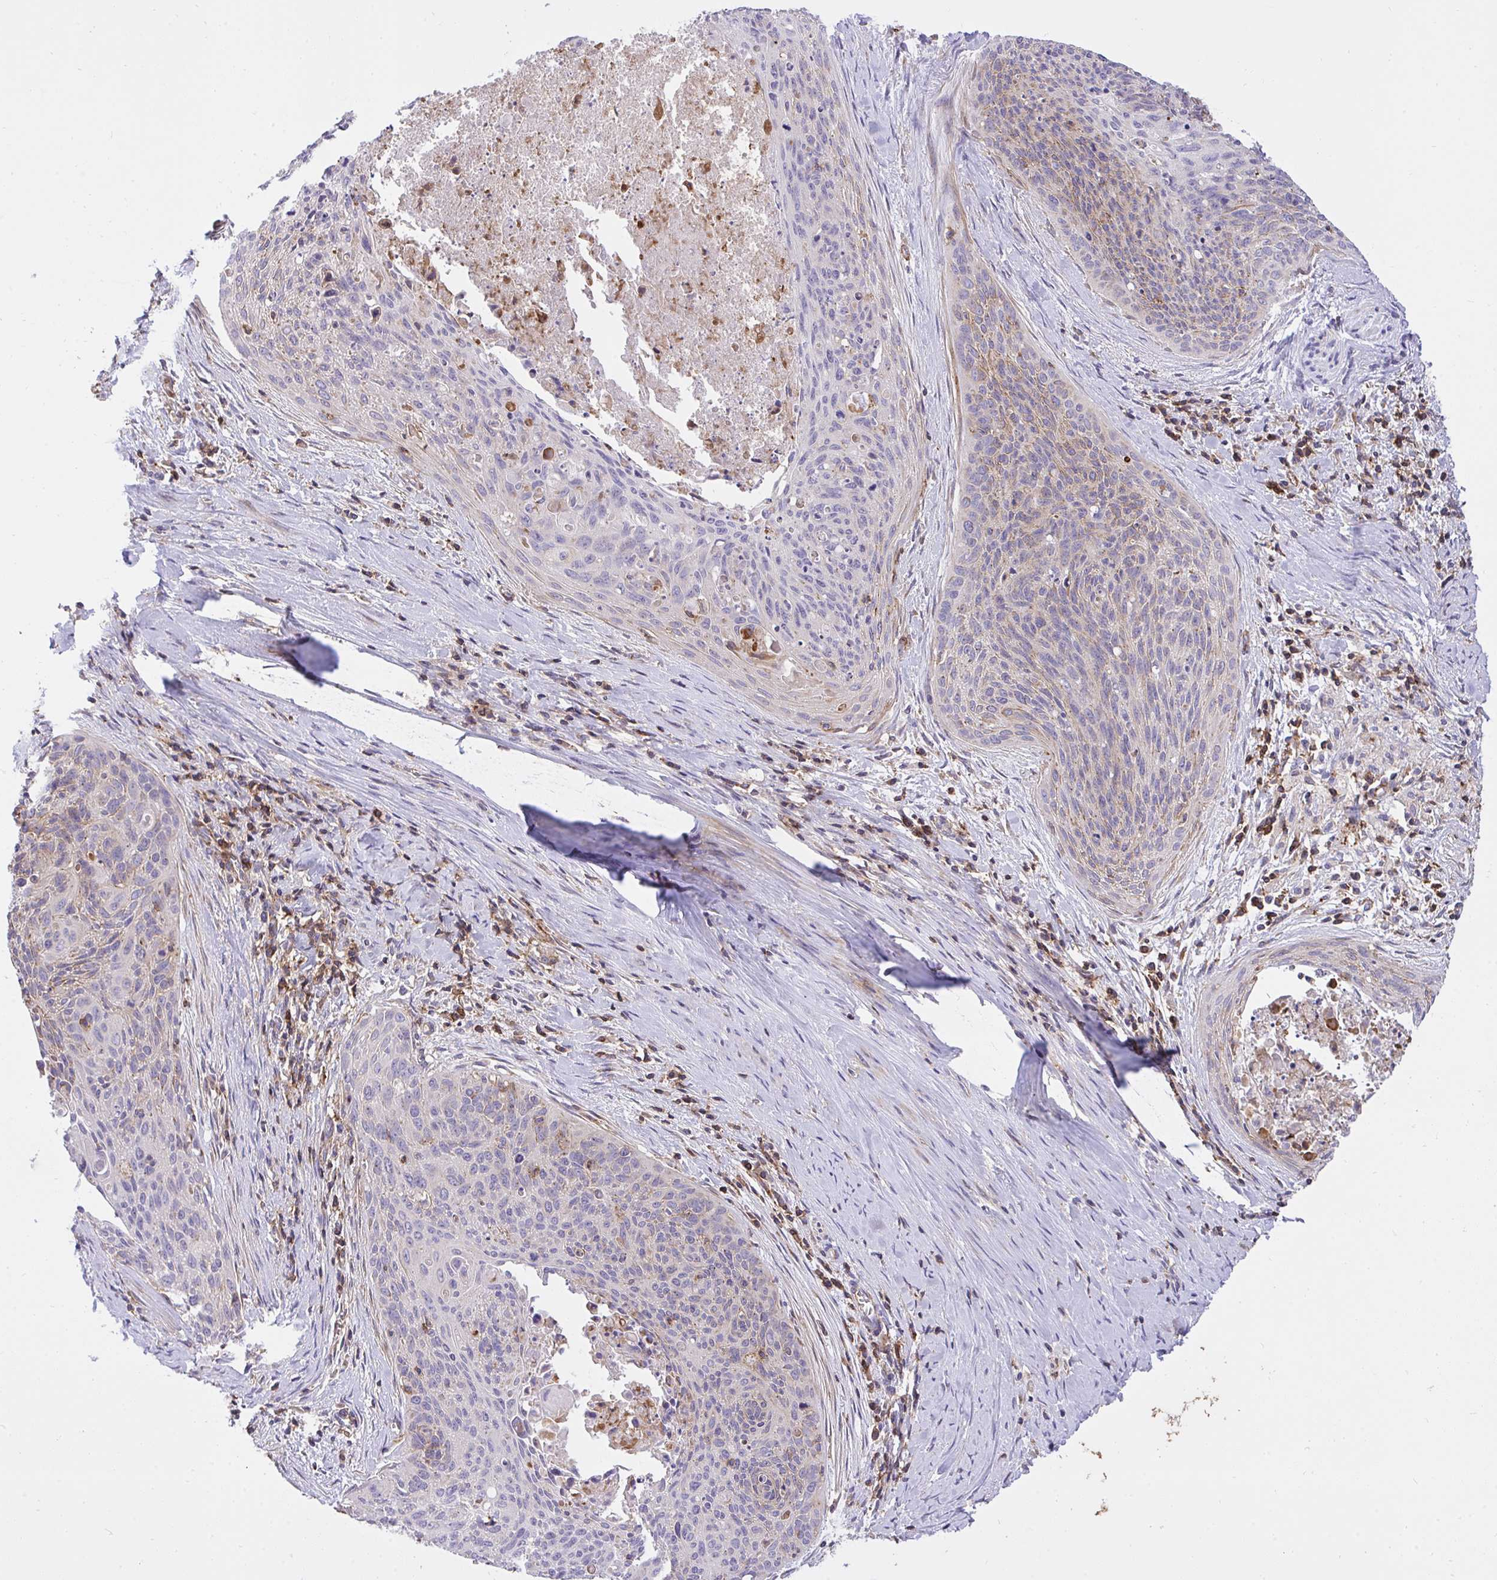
{"staining": {"intensity": "weak", "quantity": "25%-75%", "location": "cytoplasmic/membranous"}, "tissue": "cervical cancer", "cell_type": "Tumor cells", "image_type": "cancer", "snomed": [{"axis": "morphology", "description": "Squamous cell carcinoma, NOS"}, {"axis": "topography", "description": "Cervix"}], "caption": "IHC staining of cervical squamous cell carcinoma, which reveals low levels of weak cytoplasmic/membranous staining in about 25%-75% of tumor cells indicating weak cytoplasmic/membranous protein staining. The staining was performed using DAB (brown) for protein detection and nuclei were counterstained in hematoxylin (blue).", "gene": "ERI1", "patient": {"sex": "female", "age": 55}}